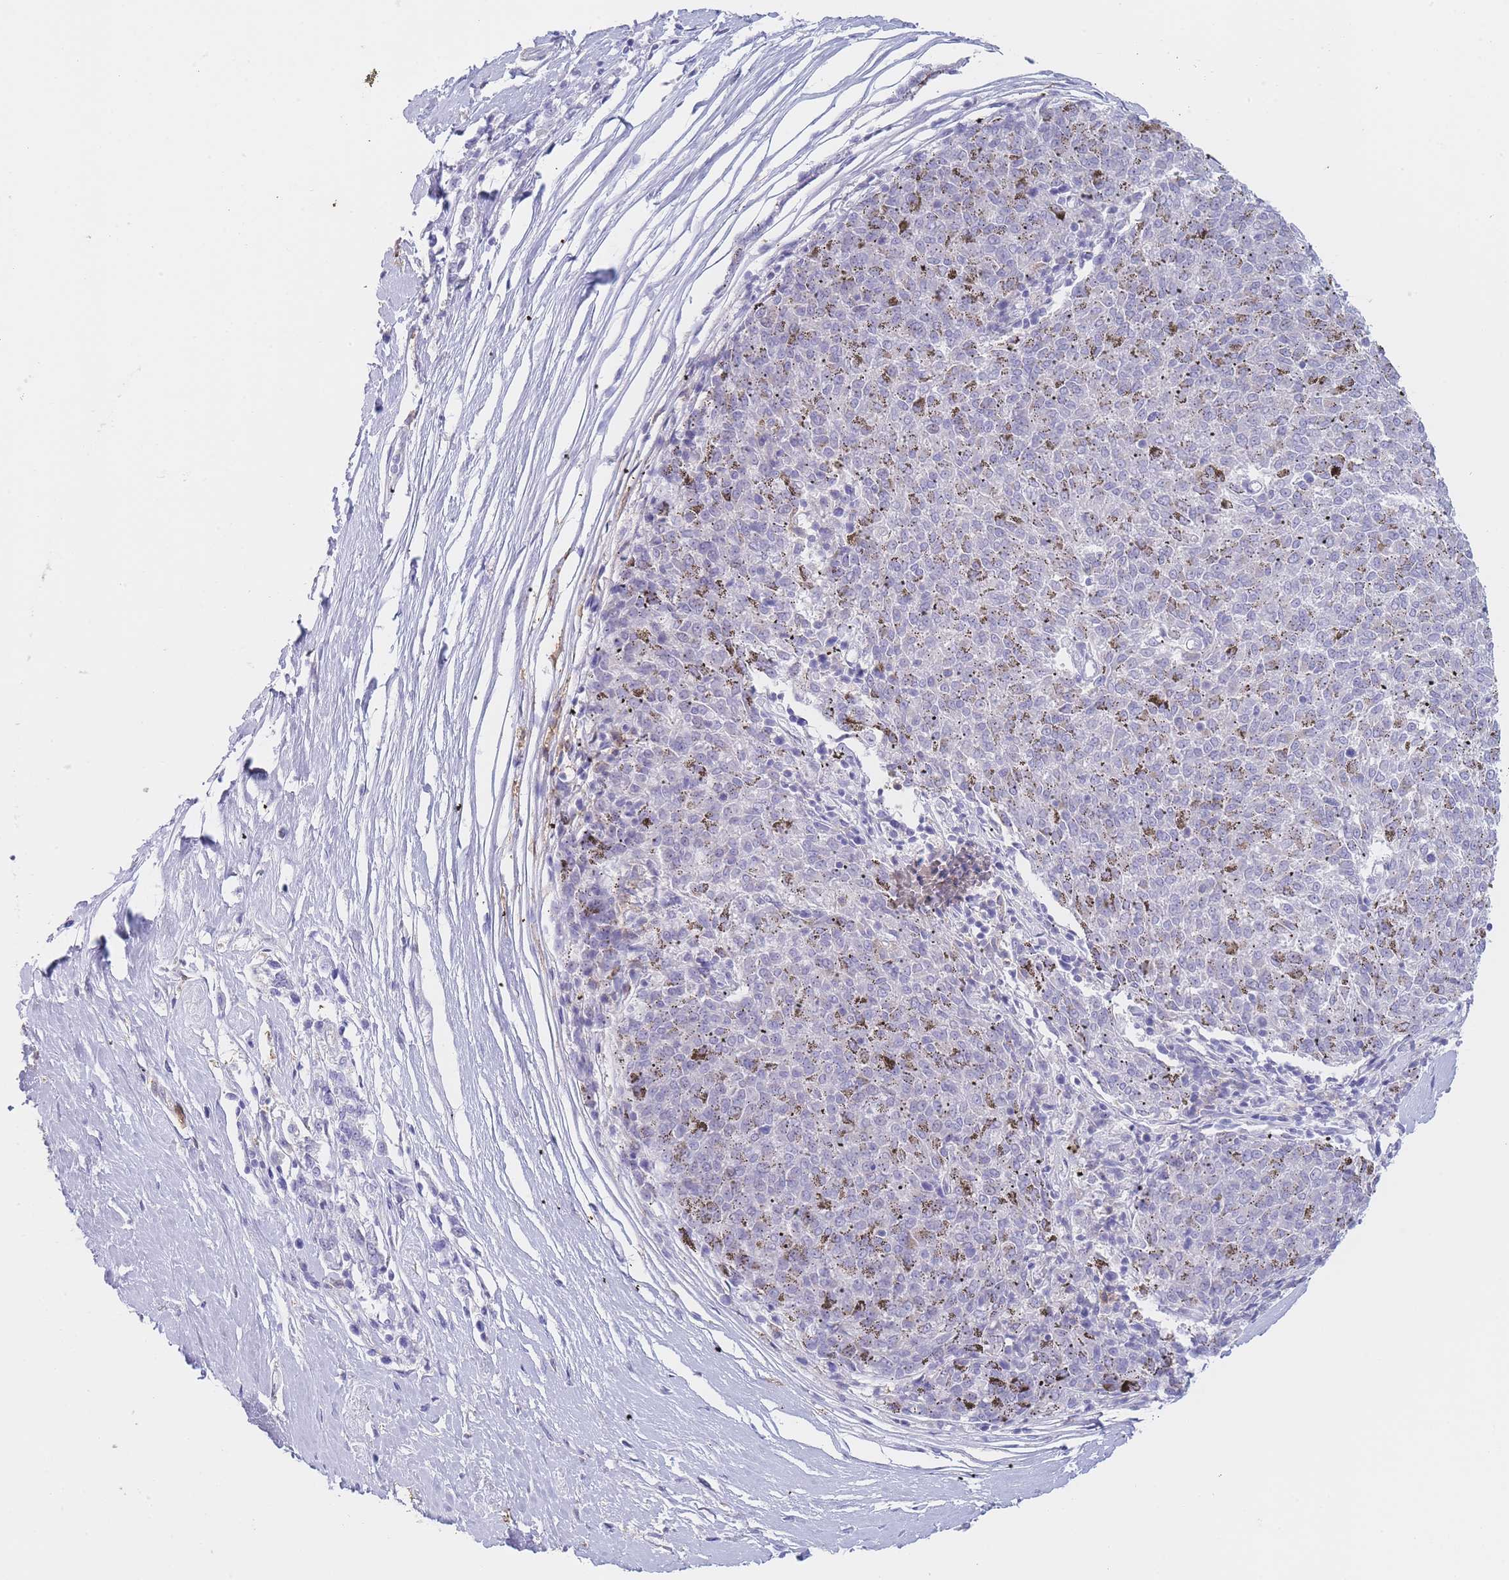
{"staining": {"intensity": "negative", "quantity": "none", "location": "none"}, "tissue": "melanoma", "cell_type": "Tumor cells", "image_type": "cancer", "snomed": [{"axis": "morphology", "description": "Malignant melanoma, NOS"}, {"axis": "topography", "description": "Skin"}], "caption": "The image shows no significant positivity in tumor cells of malignant melanoma.", "gene": "CD37", "patient": {"sex": "female", "age": 72}}